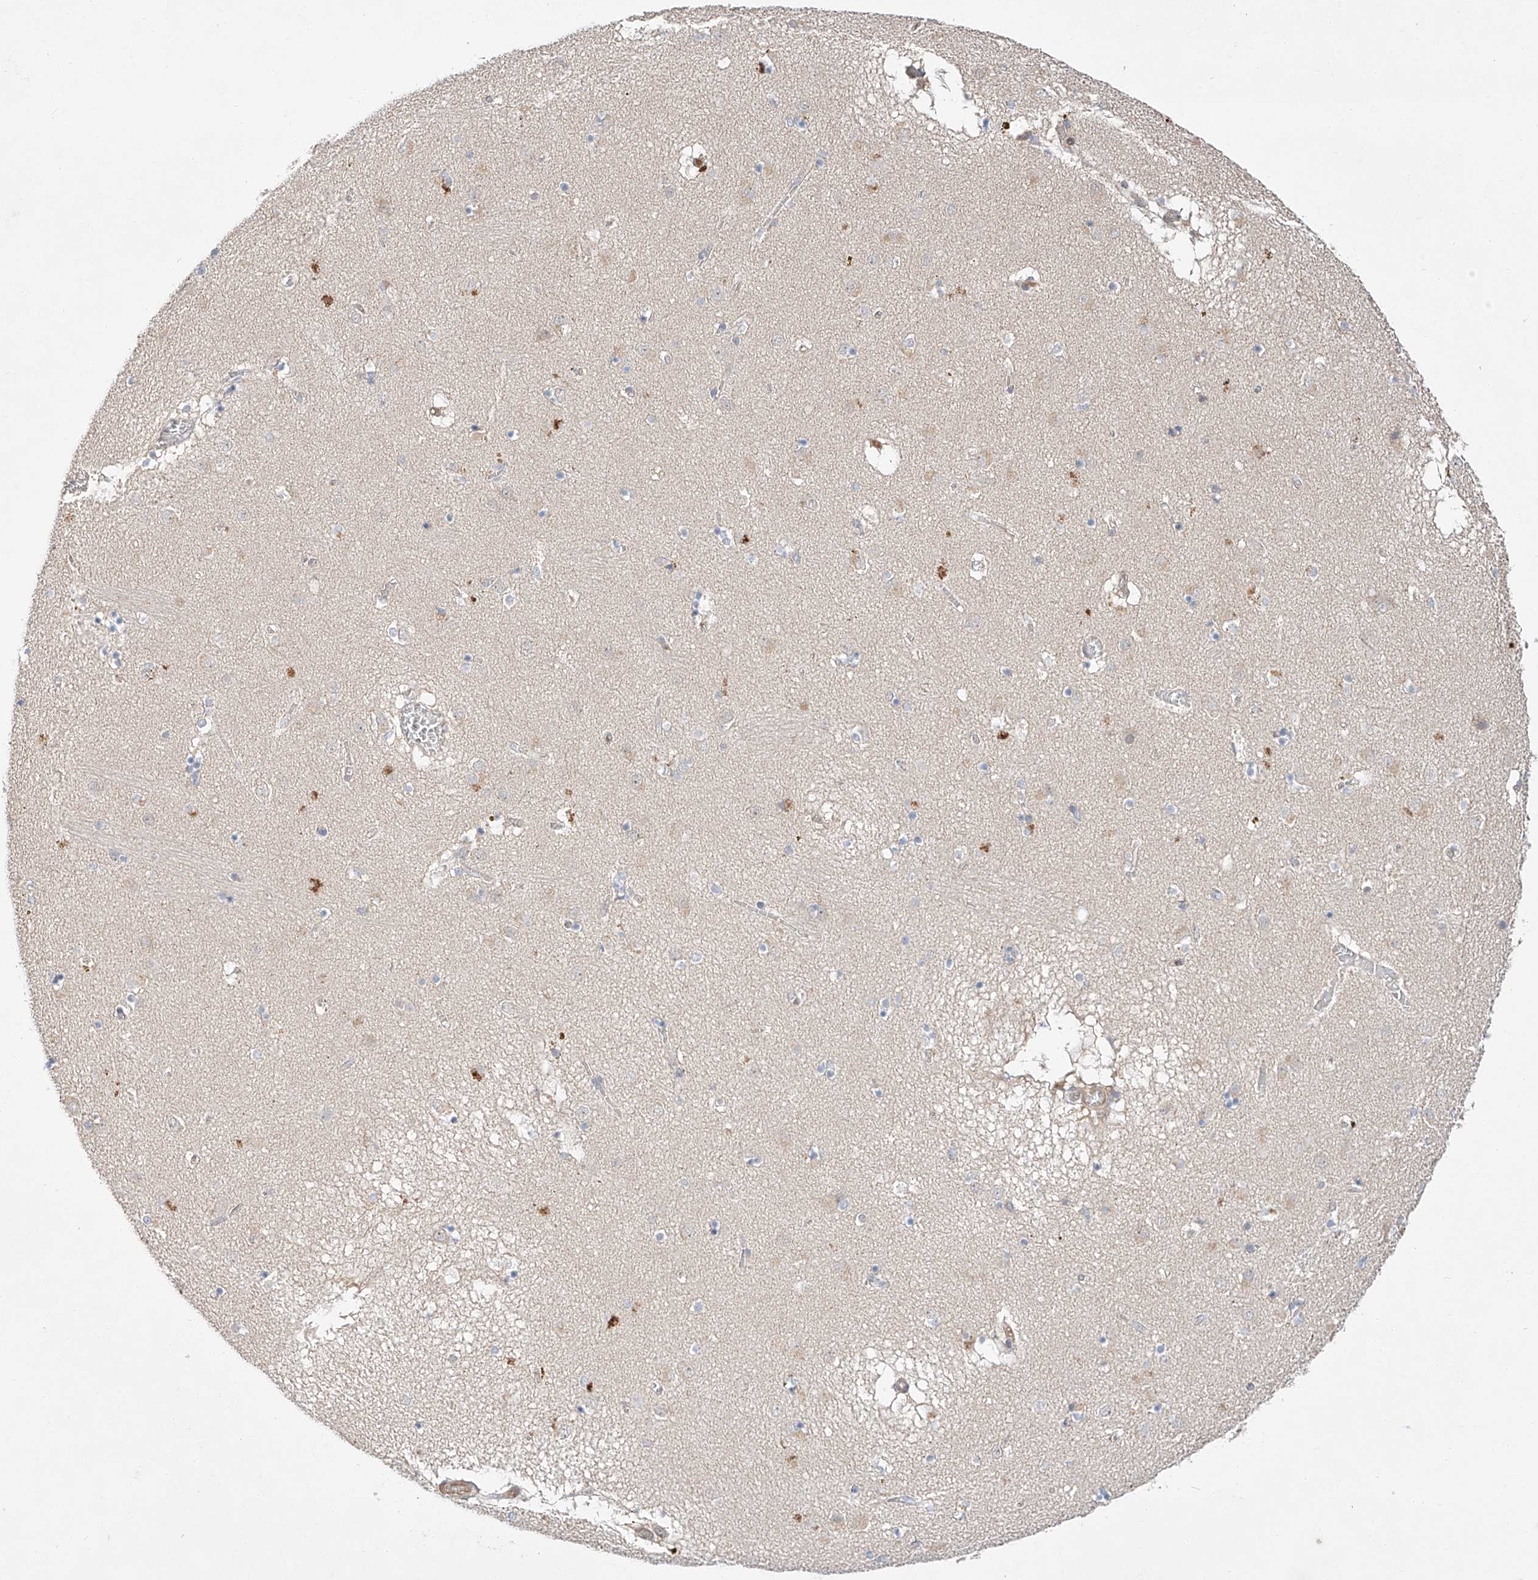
{"staining": {"intensity": "negative", "quantity": "none", "location": "none"}, "tissue": "caudate", "cell_type": "Glial cells", "image_type": "normal", "snomed": [{"axis": "morphology", "description": "Normal tissue, NOS"}, {"axis": "topography", "description": "Lateral ventricle wall"}], "caption": "The IHC histopathology image has no significant staining in glial cells of caudate. The staining is performed using DAB brown chromogen with nuclei counter-stained in using hematoxylin.", "gene": "RUSC1", "patient": {"sex": "male", "age": 70}}